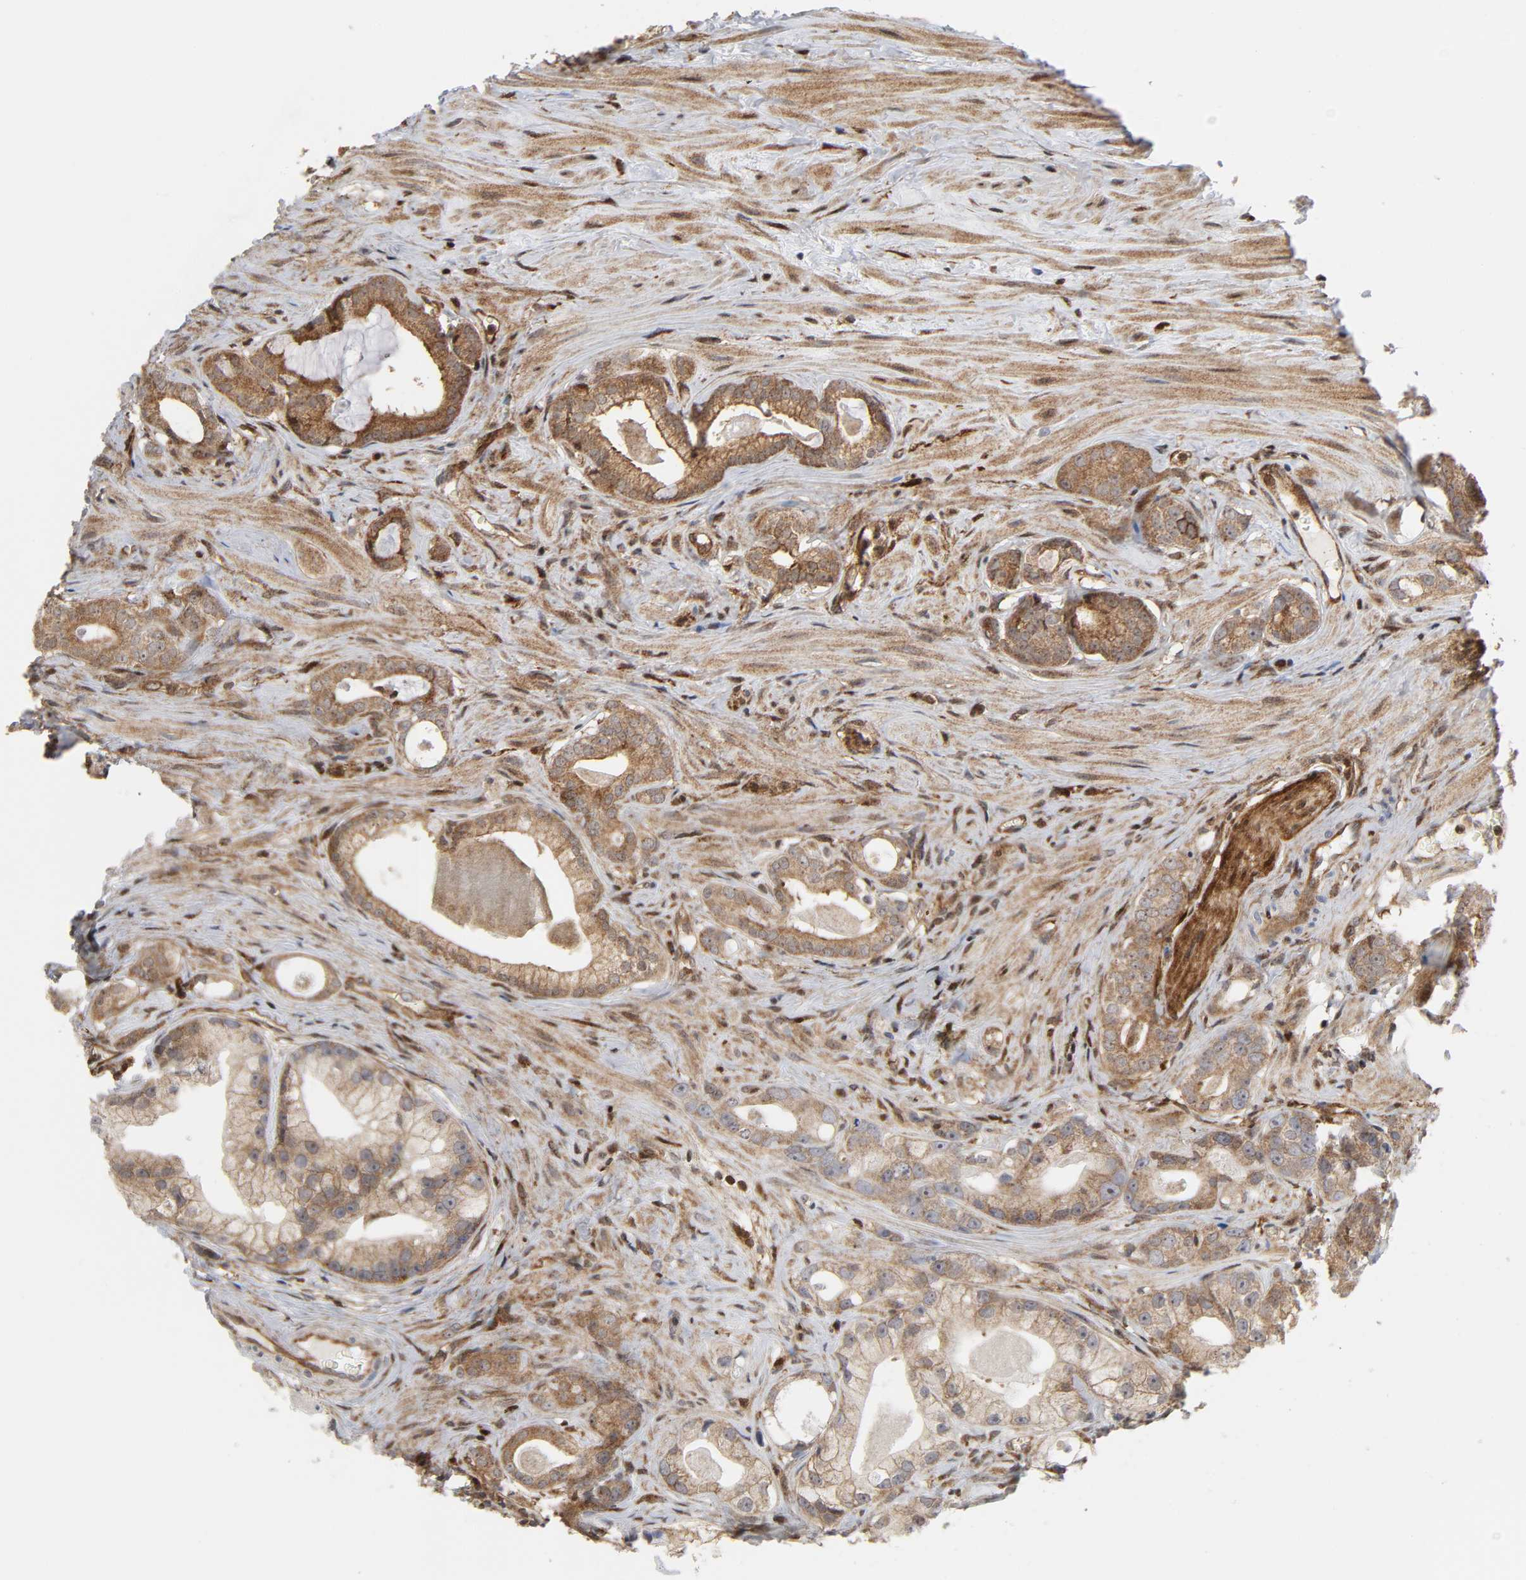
{"staining": {"intensity": "moderate", "quantity": "25%-75%", "location": "cytoplasmic/membranous"}, "tissue": "prostate cancer", "cell_type": "Tumor cells", "image_type": "cancer", "snomed": [{"axis": "morphology", "description": "Adenocarcinoma, Low grade"}, {"axis": "topography", "description": "Prostate"}], "caption": "This image exhibits low-grade adenocarcinoma (prostate) stained with immunohistochemistry (IHC) to label a protein in brown. The cytoplasmic/membranous of tumor cells show moderate positivity for the protein. Nuclei are counter-stained blue.", "gene": "MAPK1", "patient": {"sex": "male", "age": 59}}